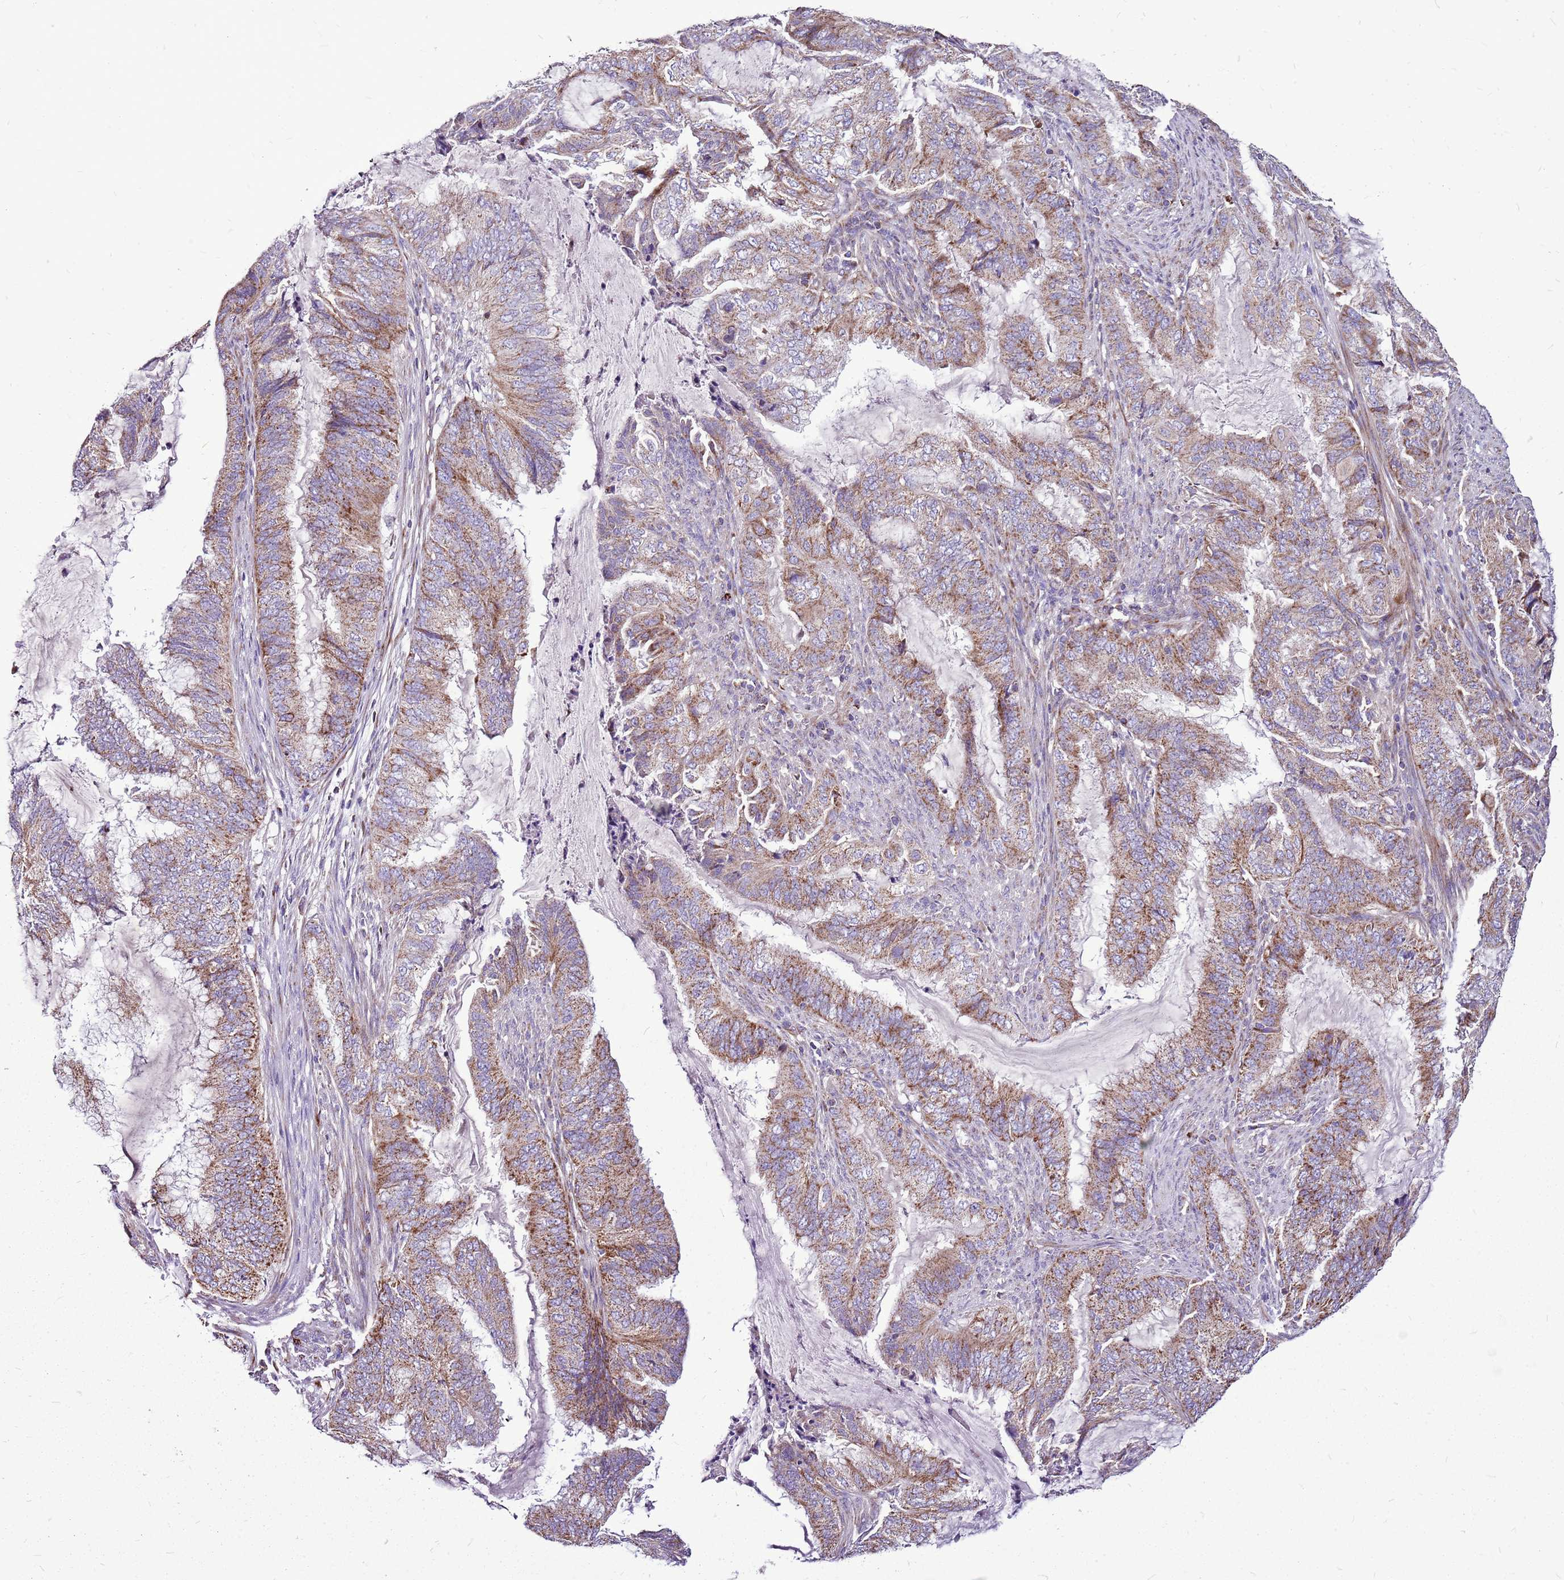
{"staining": {"intensity": "moderate", "quantity": ">75%", "location": "cytoplasmic/membranous"}, "tissue": "endometrial cancer", "cell_type": "Tumor cells", "image_type": "cancer", "snomed": [{"axis": "morphology", "description": "Adenocarcinoma, NOS"}, {"axis": "topography", "description": "Endometrium"}], "caption": "Protein expression analysis of endometrial cancer (adenocarcinoma) shows moderate cytoplasmic/membranous positivity in approximately >75% of tumor cells.", "gene": "GCDH", "patient": {"sex": "female", "age": 51}}